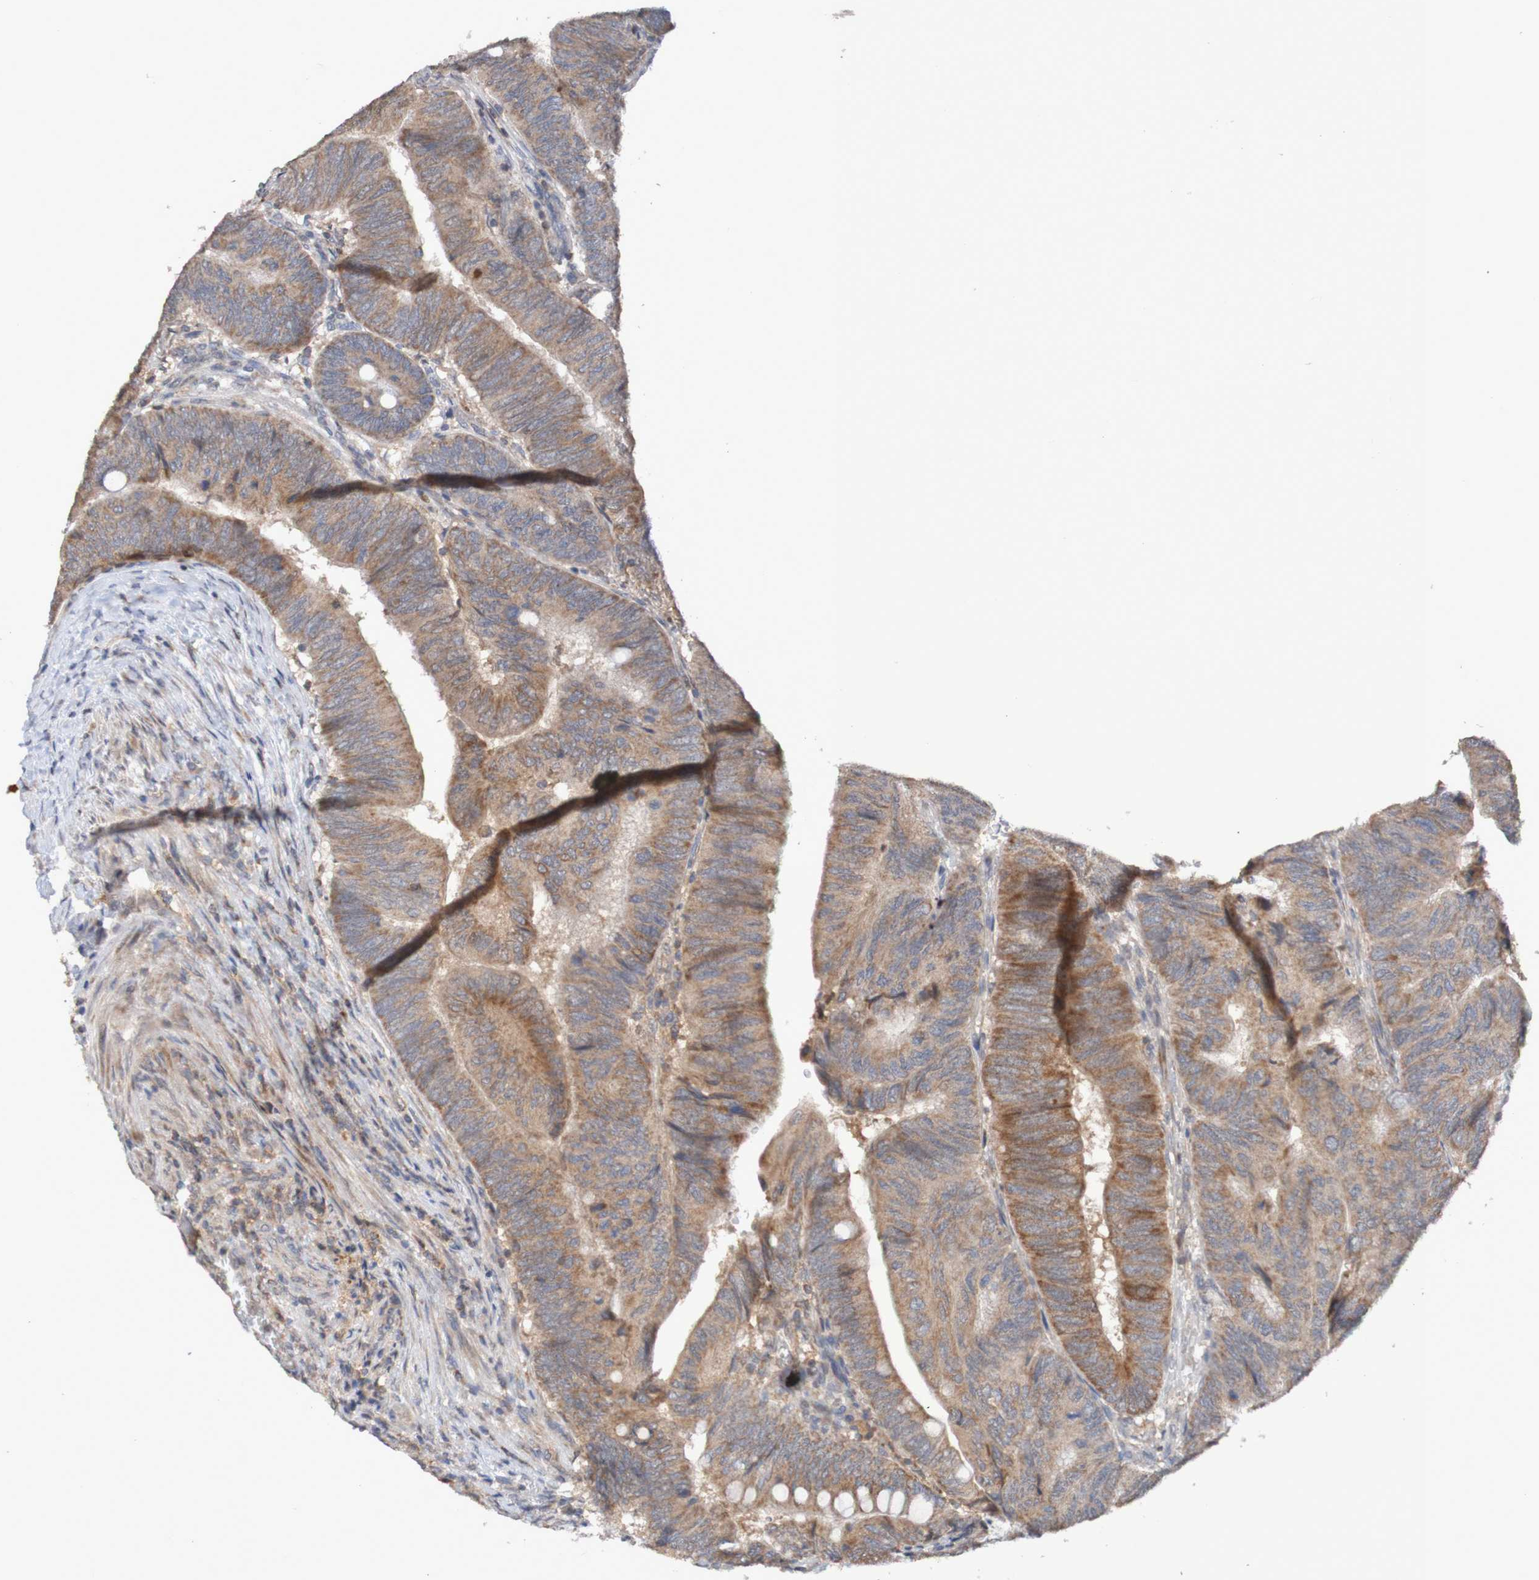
{"staining": {"intensity": "moderate", "quantity": ">75%", "location": "cytoplasmic/membranous"}, "tissue": "colorectal cancer", "cell_type": "Tumor cells", "image_type": "cancer", "snomed": [{"axis": "morphology", "description": "Normal tissue, NOS"}, {"axis": "morphology", "description": "Adenocarcinoma, NOS"}, {"axis": "topography", "description": "Rectum"}, {"axis": "topography", "description": "Peripheral nerve tissue"}], "caption": "IHC micrograph of human colorectal adenocarcinoma stained for a protein (brown), which exhibits medium levels of moderate cytoplasmic/membranous staining in about >75% of tumor cells.", "gene": "C3orf18", "patient": {"sex": "male", "age": 92}}